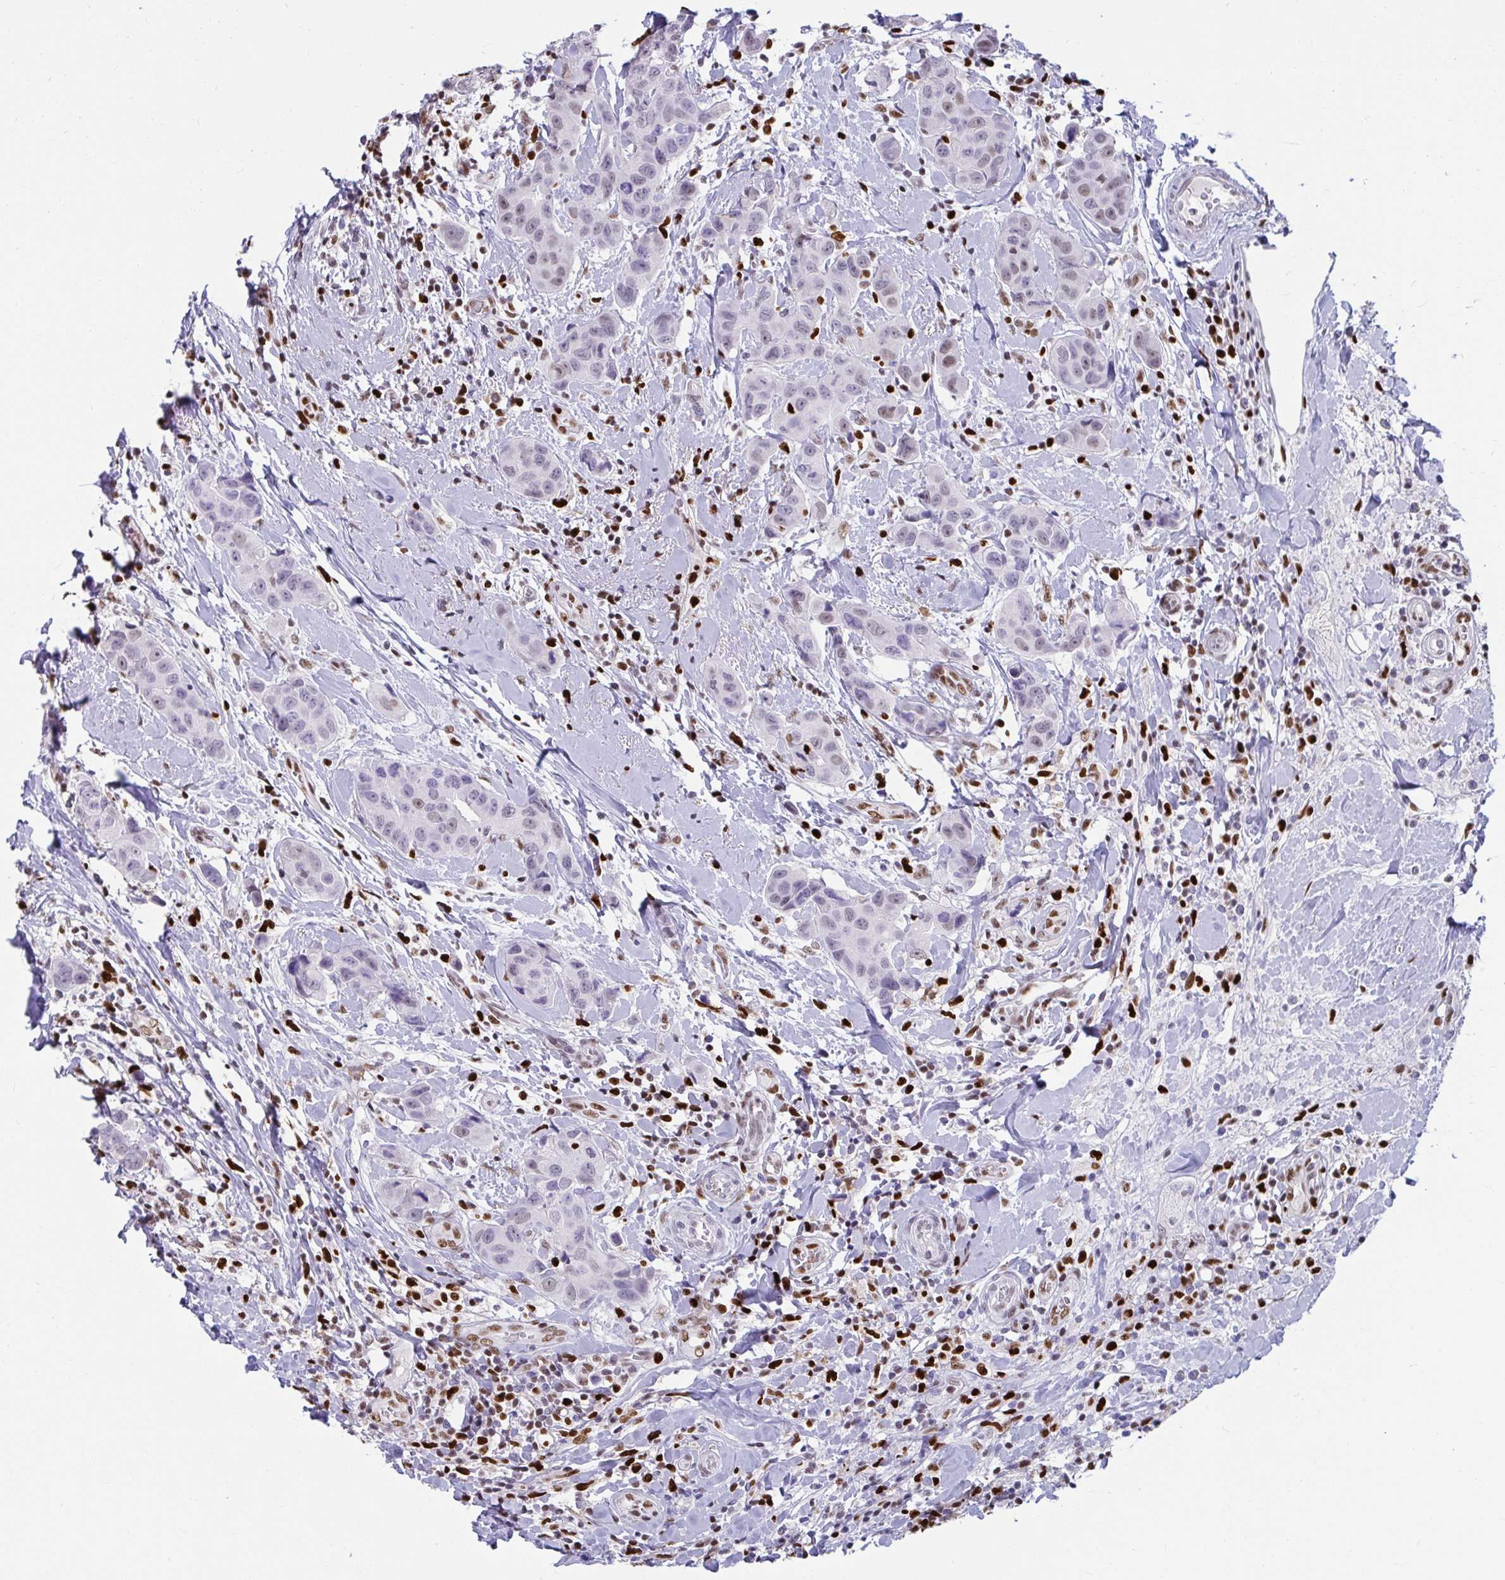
{"staining": {"intensity": "weak", "quantity": "<25%", "location": "nuclear"}, "tissue": "breast cancer", "cell_type": "Tumor cells", "image_type": "cancer", "snomed": [{"axis": "morphology", "description": "Duct carcinoma"}, {"axis": "topography", "description": "Breast"}], "caption": "Photomicrograph shows no protein staining in tumor cells of breast cancer (intraductal carcinoma) tissue. The staining was performed using DAB (3,3'-diaminobenzidine) to visualize the protein expression in brown, while the nuclei were stained in blue with hematoxylin (Magnification: 20x).", "gene": "ZNF586", "patient": {"sex": "female", "age": 24}}